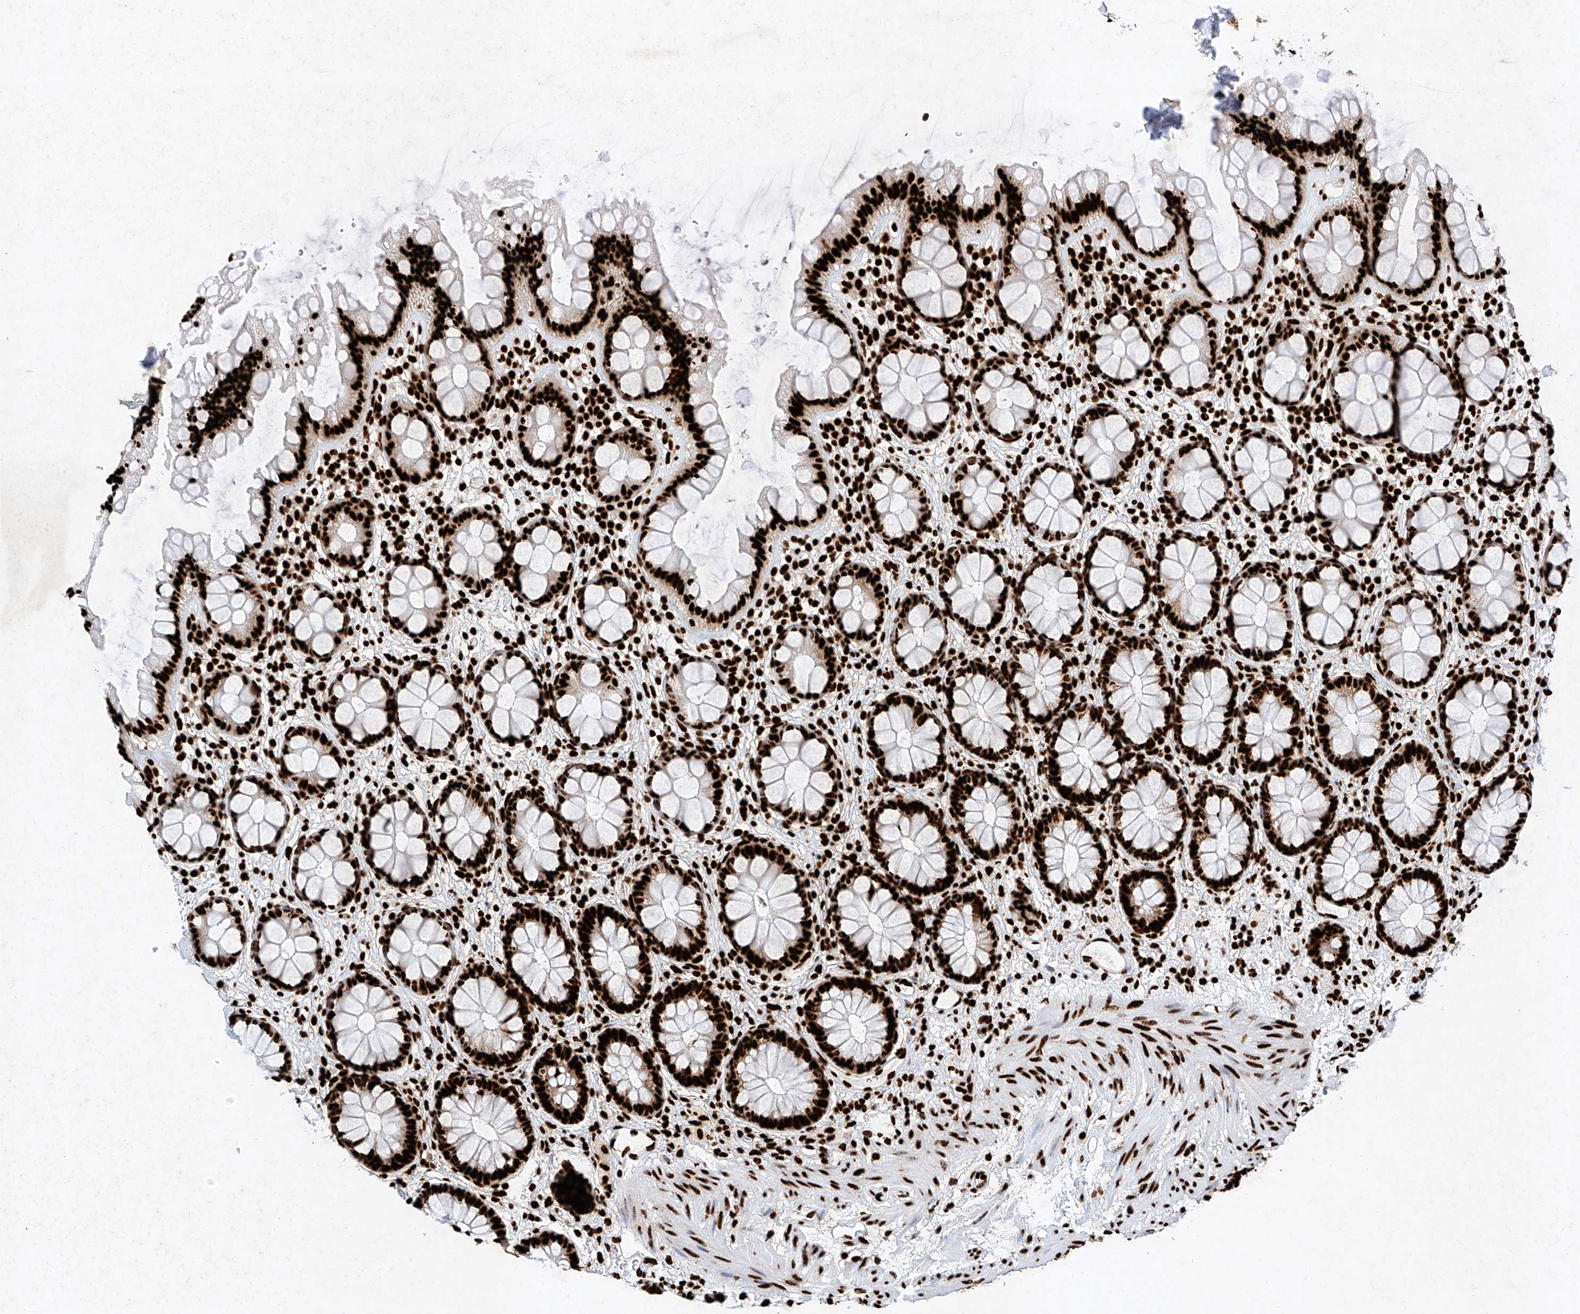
{"staining": {"intensity": "strong", "quantity": ">75%", "location": "nuclear"}, "tissue": "rectum", "cell_type": "Glandular cells", "image_type": "normal", "snomed": [{"axis": "morphology", "description": "Normal tissue, NOS"}, {"axis": "topography", "description": "Rectum"}], "caption": "Immunohistochemical staining of normal rectum displays >75% levels of strong nuclear protein staining in about >75% of glandular cells.", "gene": "SRSF6", "patient": {"sex": "female", "age": 65}}